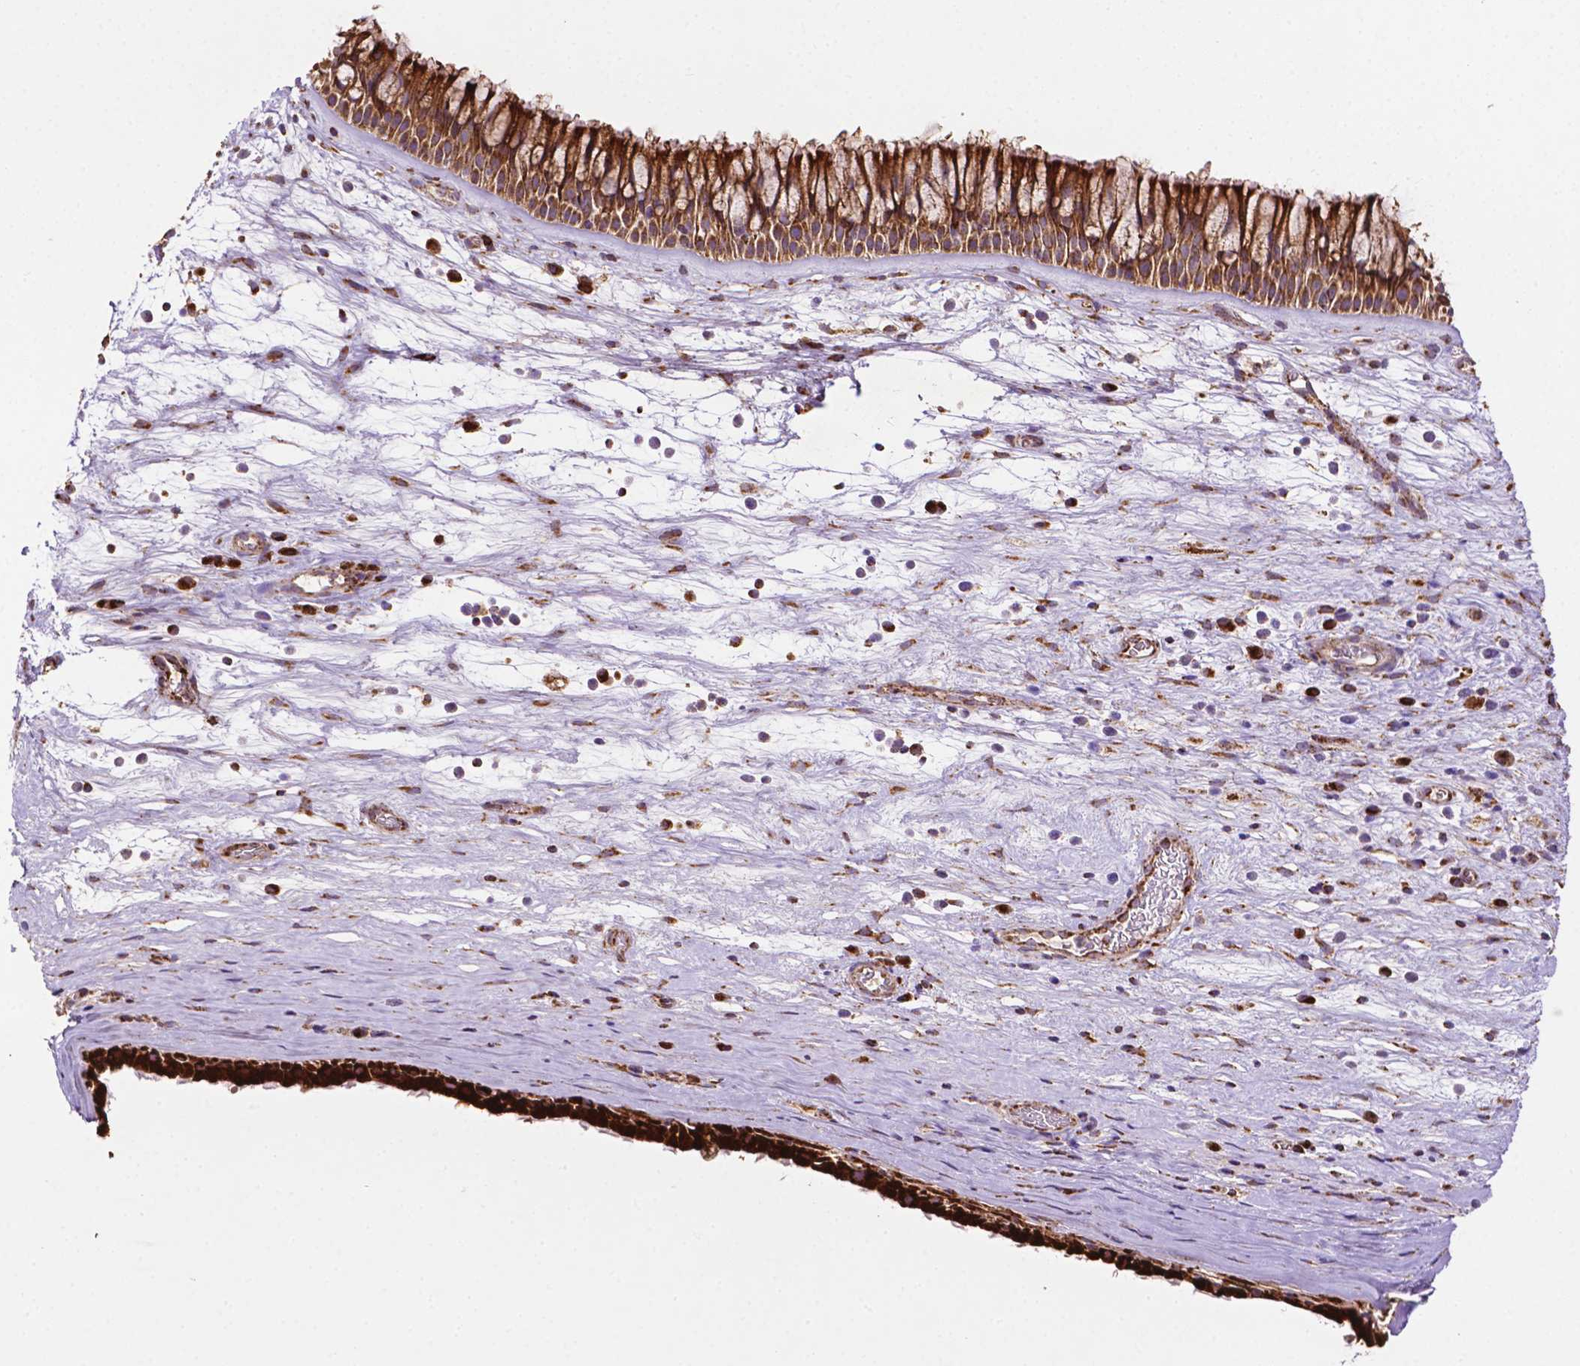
{"staining": {"intensity": "strong", "quantity": ">75%", "location": "cytoplasmic/membranous"}, "tissue": "nasopharynx", "cell_type": "Respiratory epithelial cells", "image_type": "normal", "snomed": [{"axis": "morphology", "description": "Normal tissue, NOS"}, {"axis": "topography", "description": "Nasopharynx"}], "caption": "Protein expression by immunohistochemistry (IHC) shows strong cytoplasmic/membranous staining in about >75% of respiratory epithelial cells in unremarkable nasopharynx. (Stains: DAB in brown, nuclei in blue, Microscopy: brightfield microscopy at high magnification).", "gene": "ILVBL", "patient": {"sex": "male", "age": 74}}